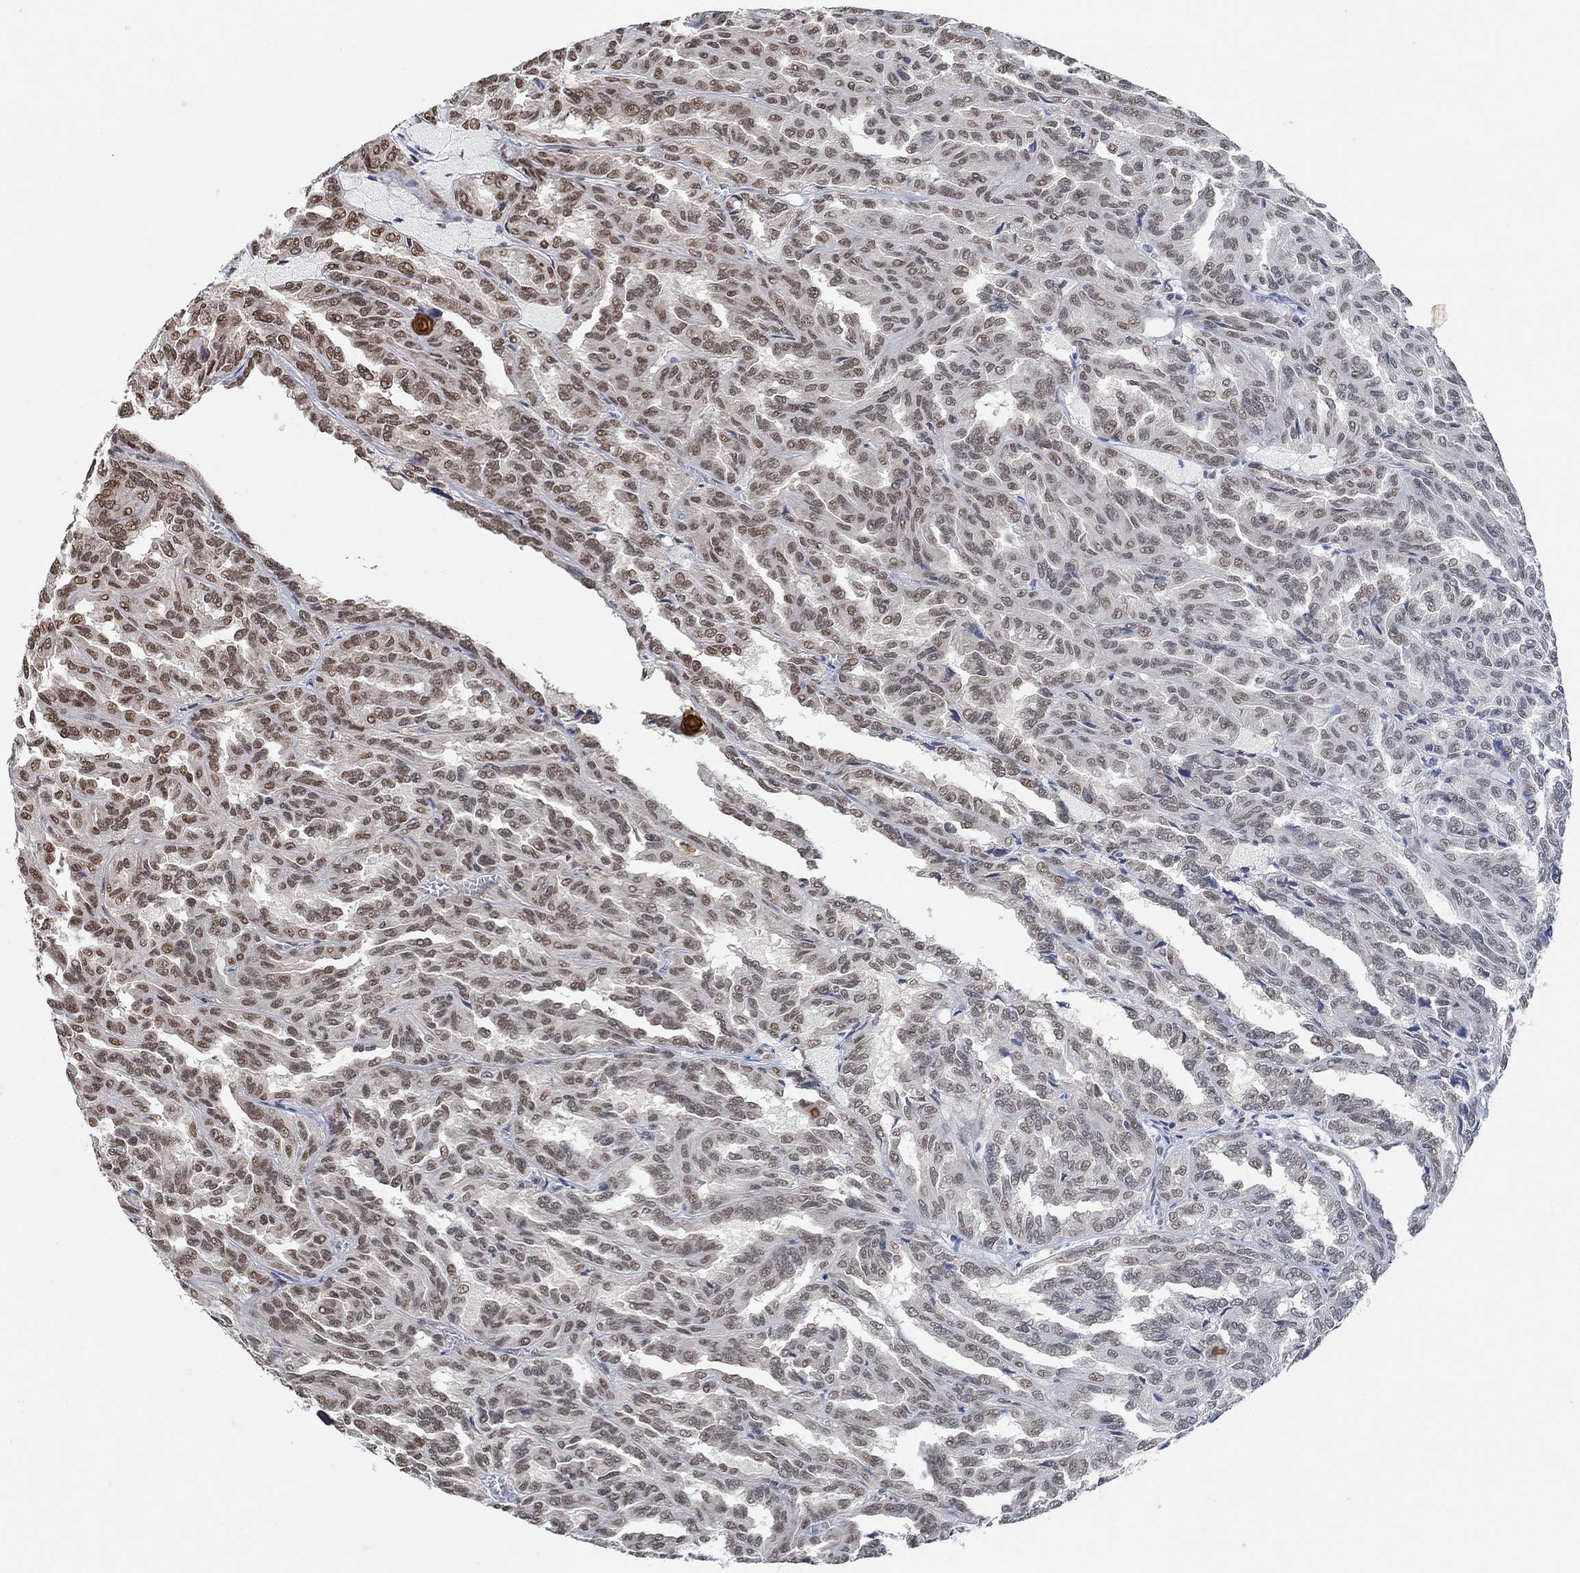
{"staining": {"intensity": "moderate", "quantity": "25%-75%", "location": "nuclear"}, "tissue": "renal cancer", "cell_type": "Tumor cells", "image_type": "cancer", "snomed": [{"axis": "morphology", "description": "Adenocarcinoma, NOS"}, {"axis": "topography", "description": "Kidney"}], "caption": "Protein expression analysis of adenocarcinoma (renal) shows moderate nuclear positivity in approximately 25%-75% of tumor cells. (brown staining indicates protein expression, while blue staining denotes nuclei).", "gene": "USP39", "patient": {"sex": "male", "age": 79}}